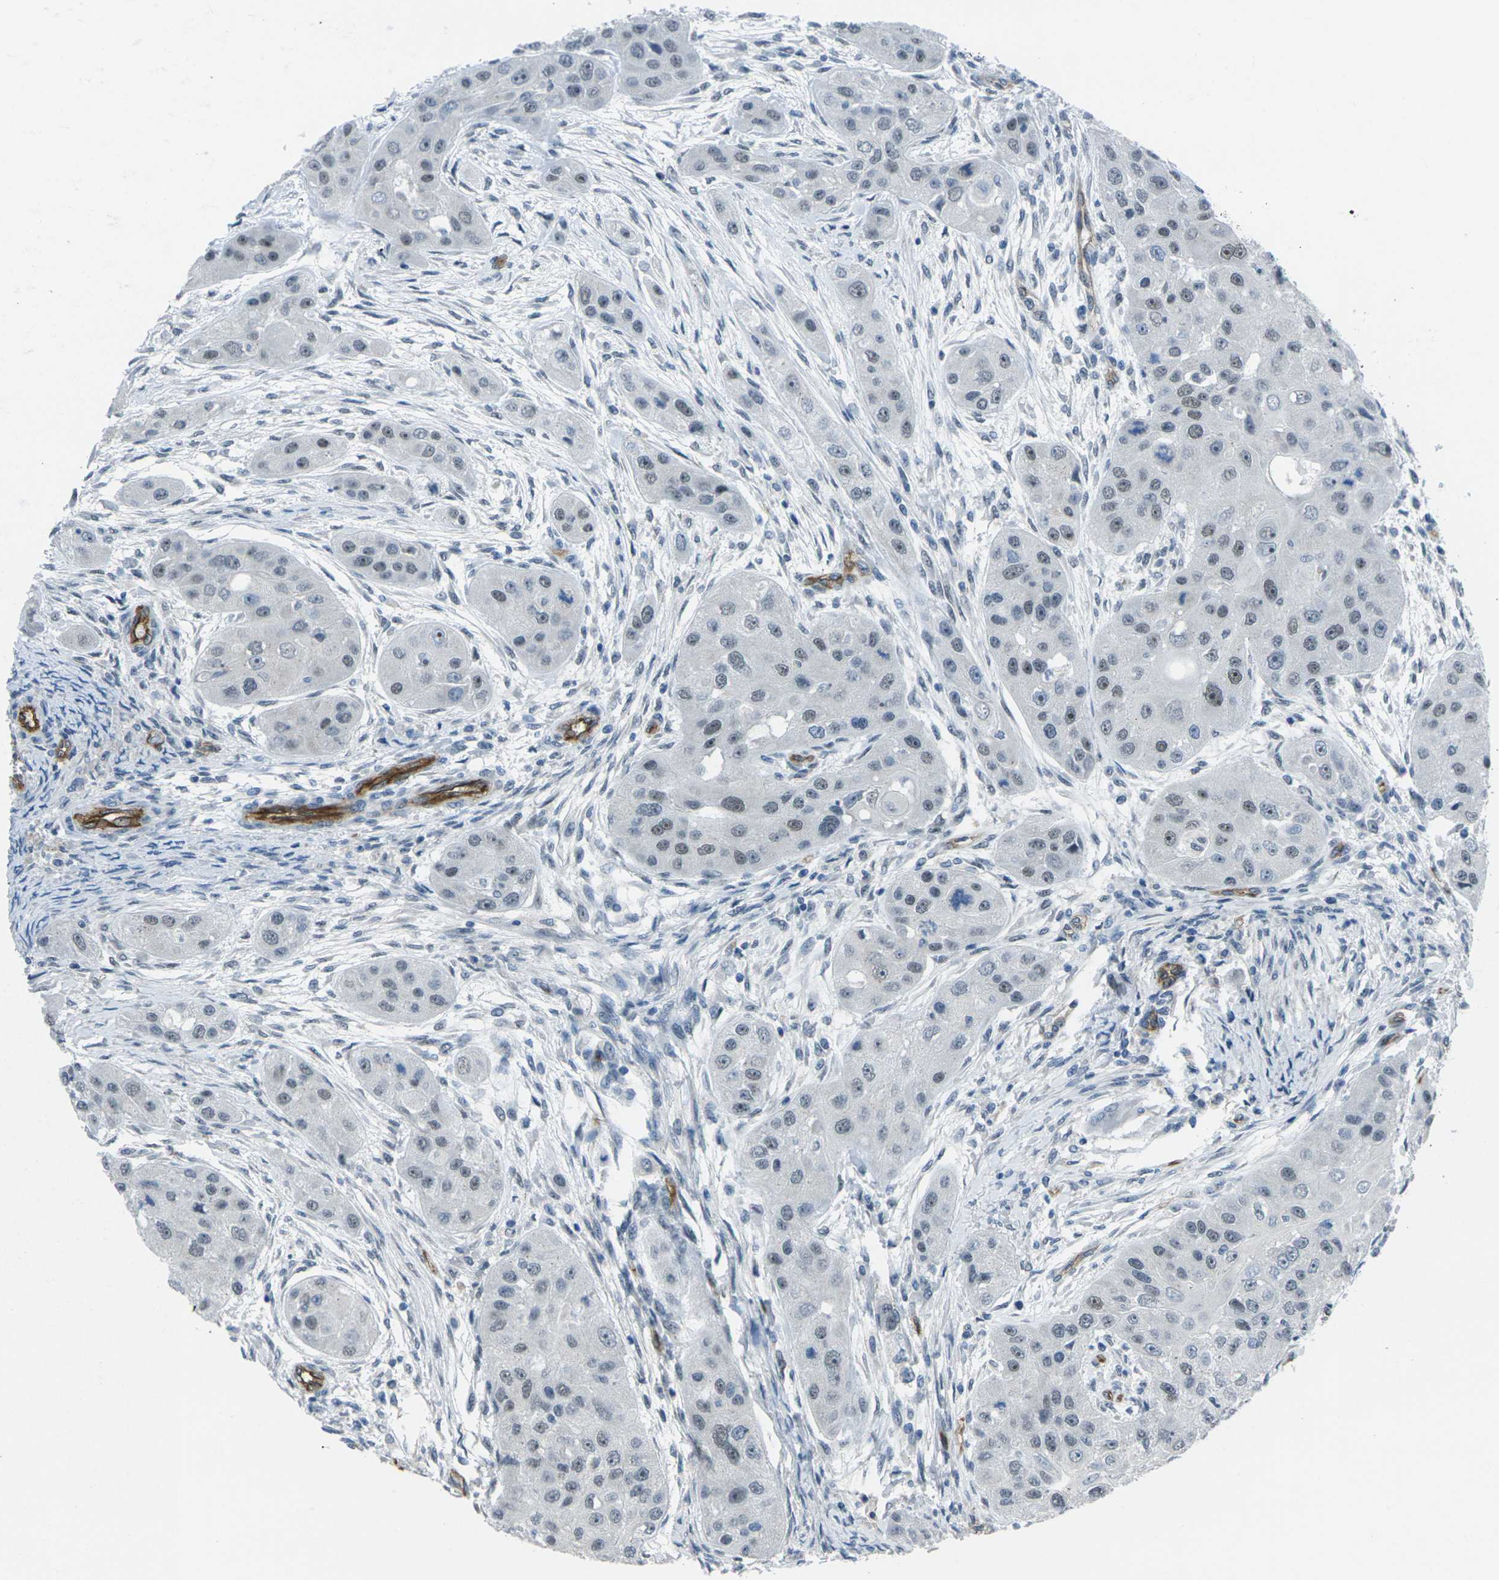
{"staining": {"intensity": "negative", "quantity": "none", "location": "none"}, "tissue": "head and neck cancer", "cell_type": "Tumor cells", "image_type": "cancer", "snomed": [{"axis": "morphology", "description": "Normal tissue, NOS"}, {"axis": "morphology", "description": "Squamous cell carcinoma, NOS"}, {"axis": "topography", "description": "Skeletal muscle"}, {"axis": "topography", "description": "Head-Neck"}], "caption": "High power microscopy histopathology image of an immunohistochemistry histopathology image of head and neck cancer, revealing no significant expression in tumor cells.", "gene": "HSPA12B", "patient": {"sex": "male", "age": 51}}